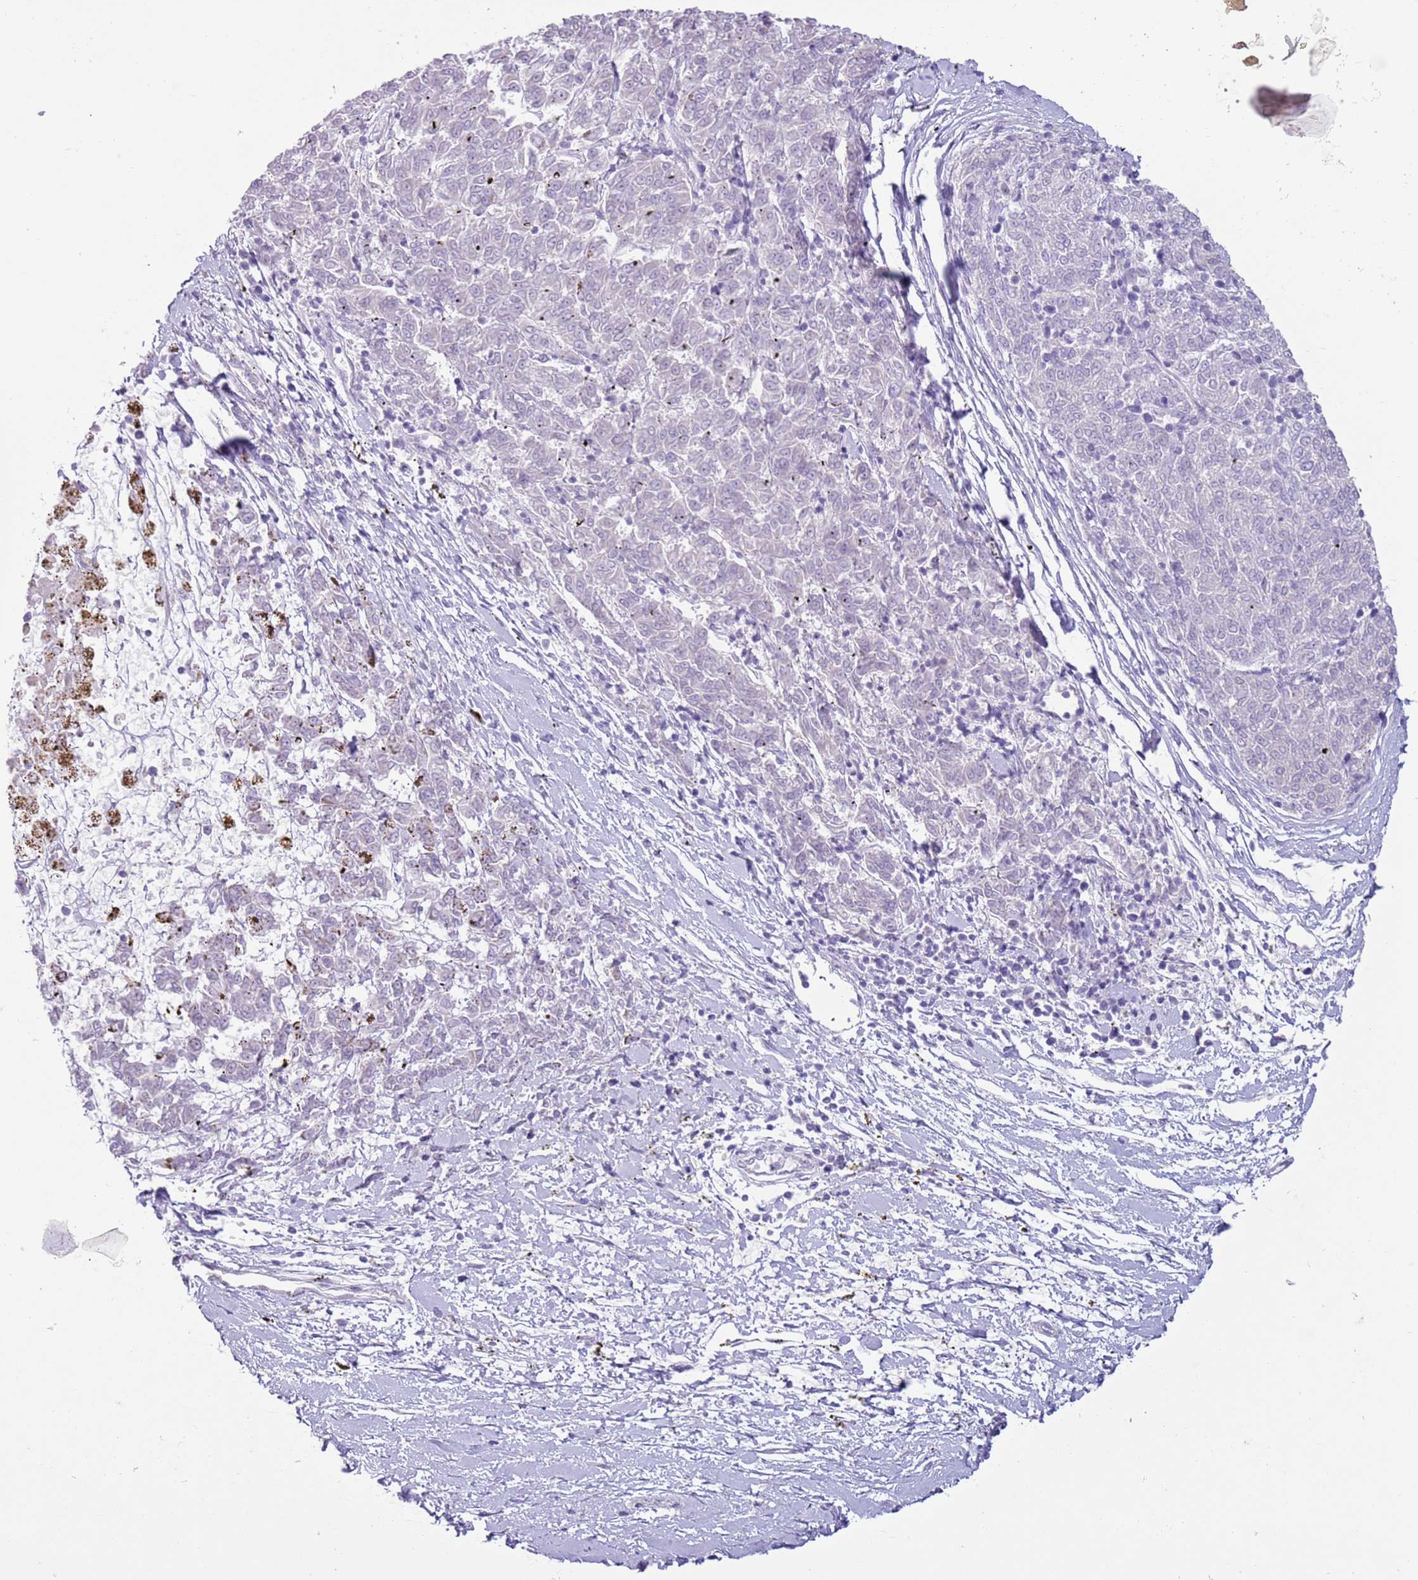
{"staining": {"intensity": "negative", "quantity": "none", "location": "none"}, "tissue": "melanoma", "cell_type": "Tumor cells", "image_type": "cancer", "snomed": [{"axis": "morphology", "description": "Malignant melanoma, NOS"}, {"axis": "topography", "description": "Skin"}], "caption": "Human melanoma stained for a protein using immunohistochemistry (IHC) exhibits no expression in tumor cells.", "gene": "ZNF239", "patient": {"sex": "female", "age": 72}}